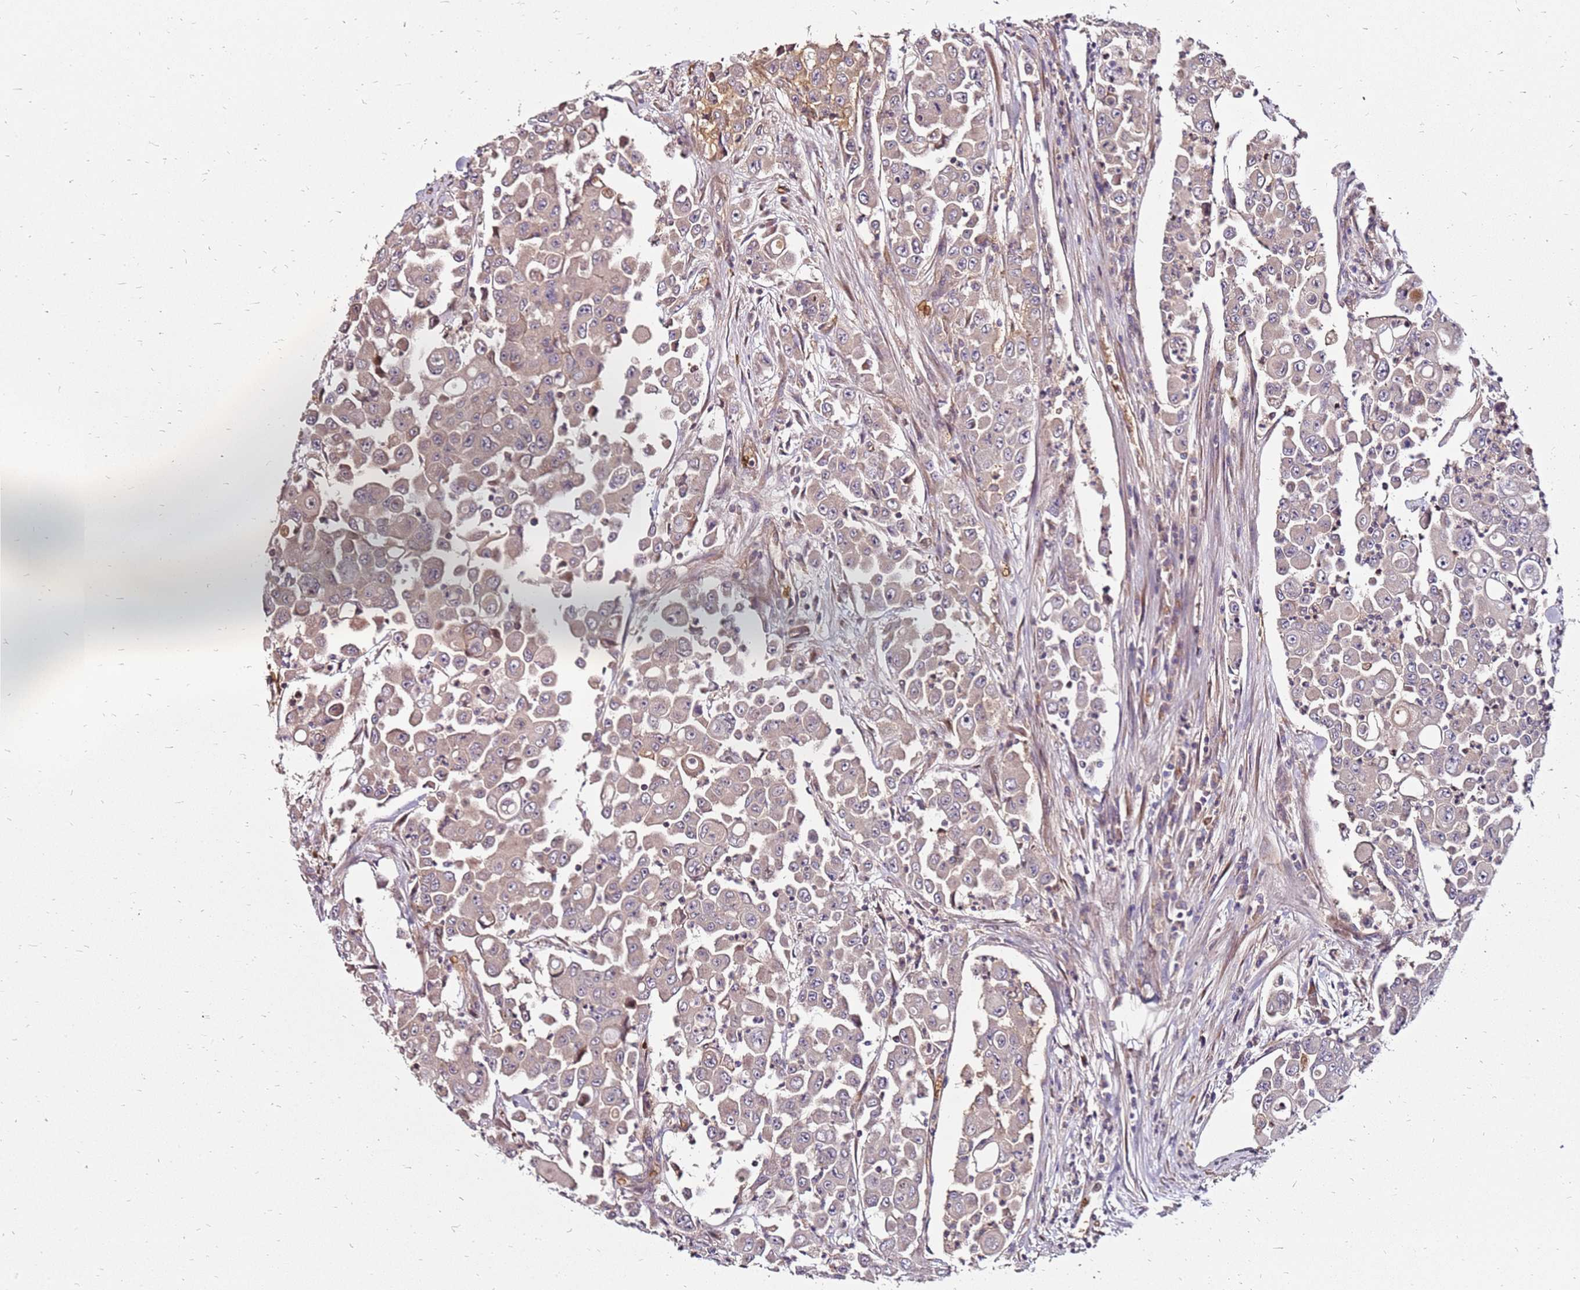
{"staining": {"intensity": "weak", "quantity": ">75%", "location": "cytoplasmic/membranous"}, "tissue": "colorectal cancer", "cell_type": "Tumor cells", "image_type": "cancer", "snomed": [{"axis": "morphology", "description": "Adenocarcinoma, NOS"}, {"axis": "topography", "description": "Colon"}], "caption": "Protein expression analysis of colorectal cancer displays weak cytoplasmic/membranous staining in approximately >75% of tumor cells.", "gene": "RNF11", "patient": {"sex": "male", "age": 51}}